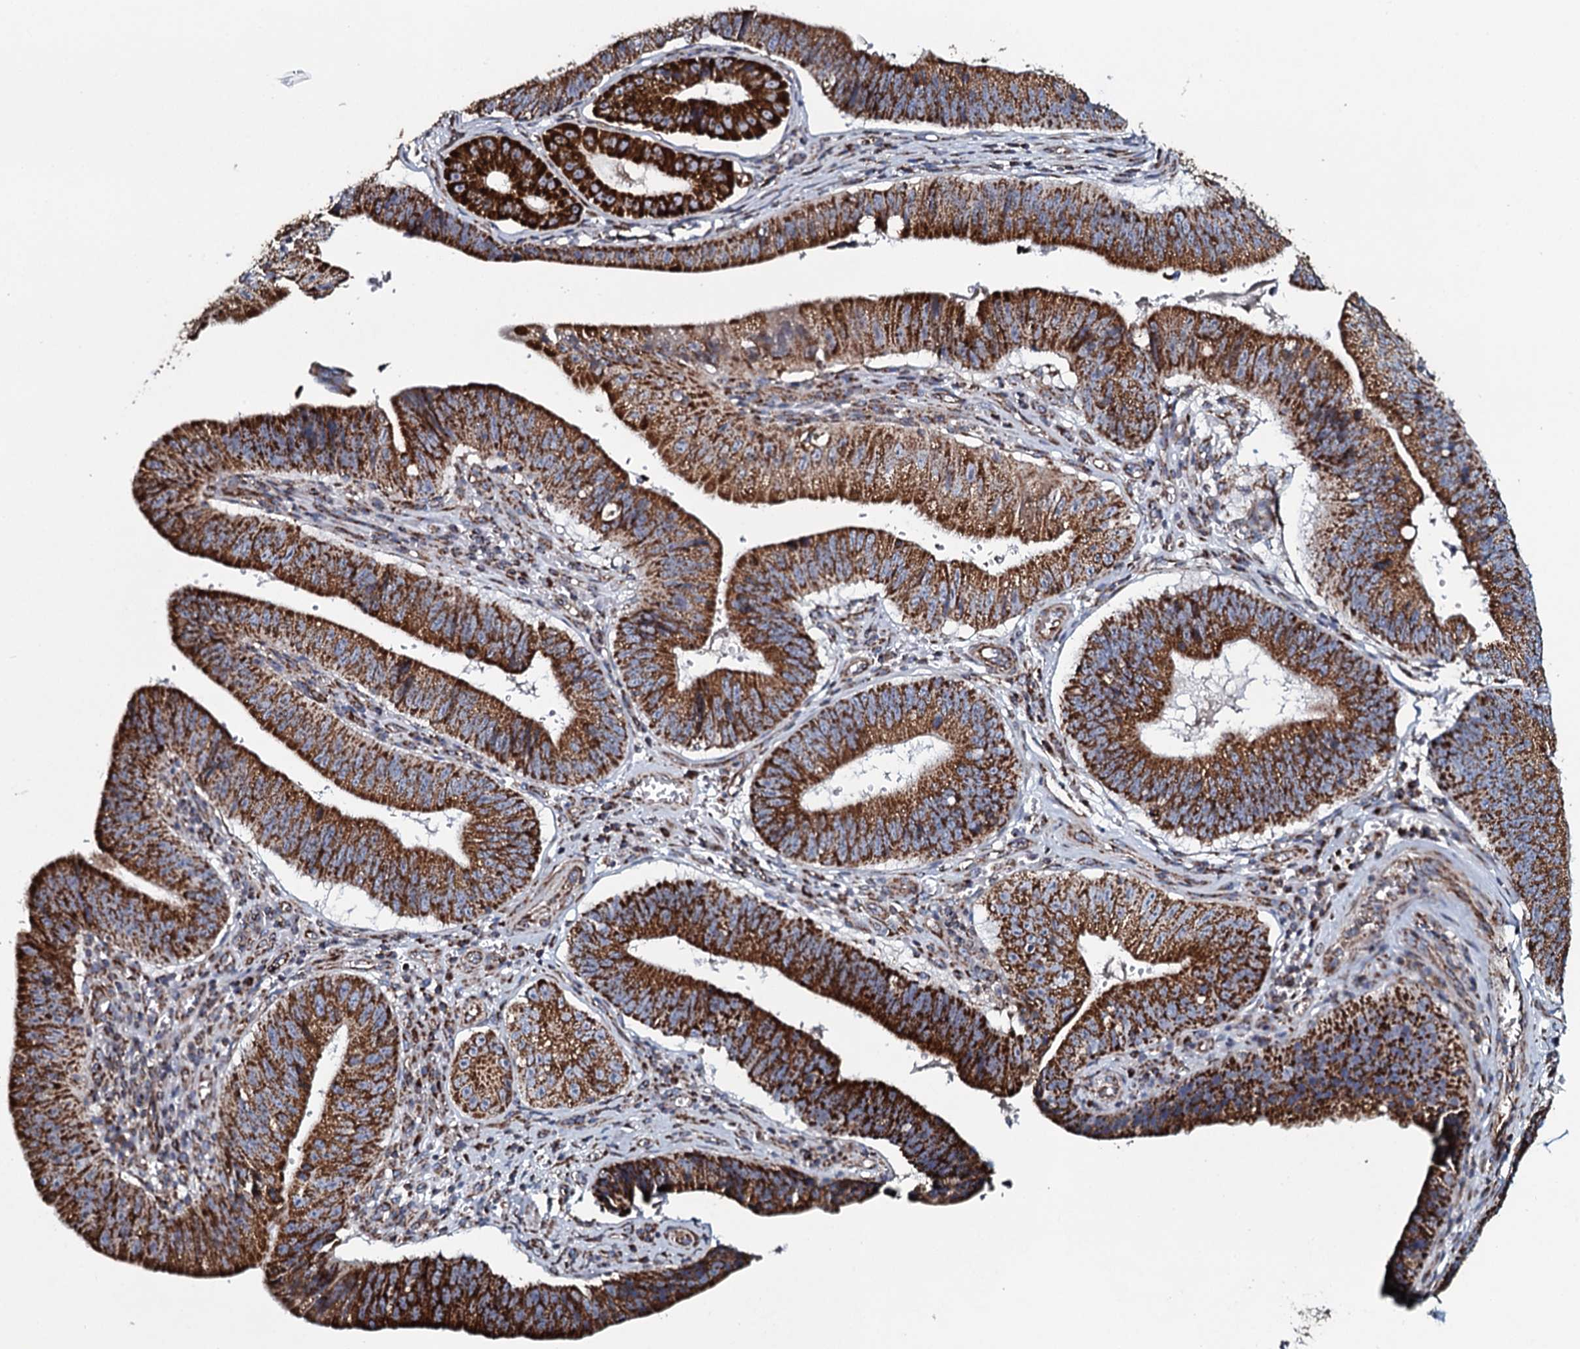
{"staining": {"intensity": "strong", "quantity": ">75%", "location": "cytoplasmic/membranous"}, "tissue": "stomach cancer", "cell_type": "Tumor cells", "image_type": "cancer", "snomed": [{"axis": "morphology", "description": "Adenocarcinoma, NOS"}, {"axis": "topography", "description": "Stomach"}], "caption": "Brown immunohistochemical staining in human stomach adenocarcinoma demonstrates strong cytoplasmic/membranous expression in approximately >75% of tumor cells.", "gene": "EVC2", "patient": {"sex": "male", "age": 59}}